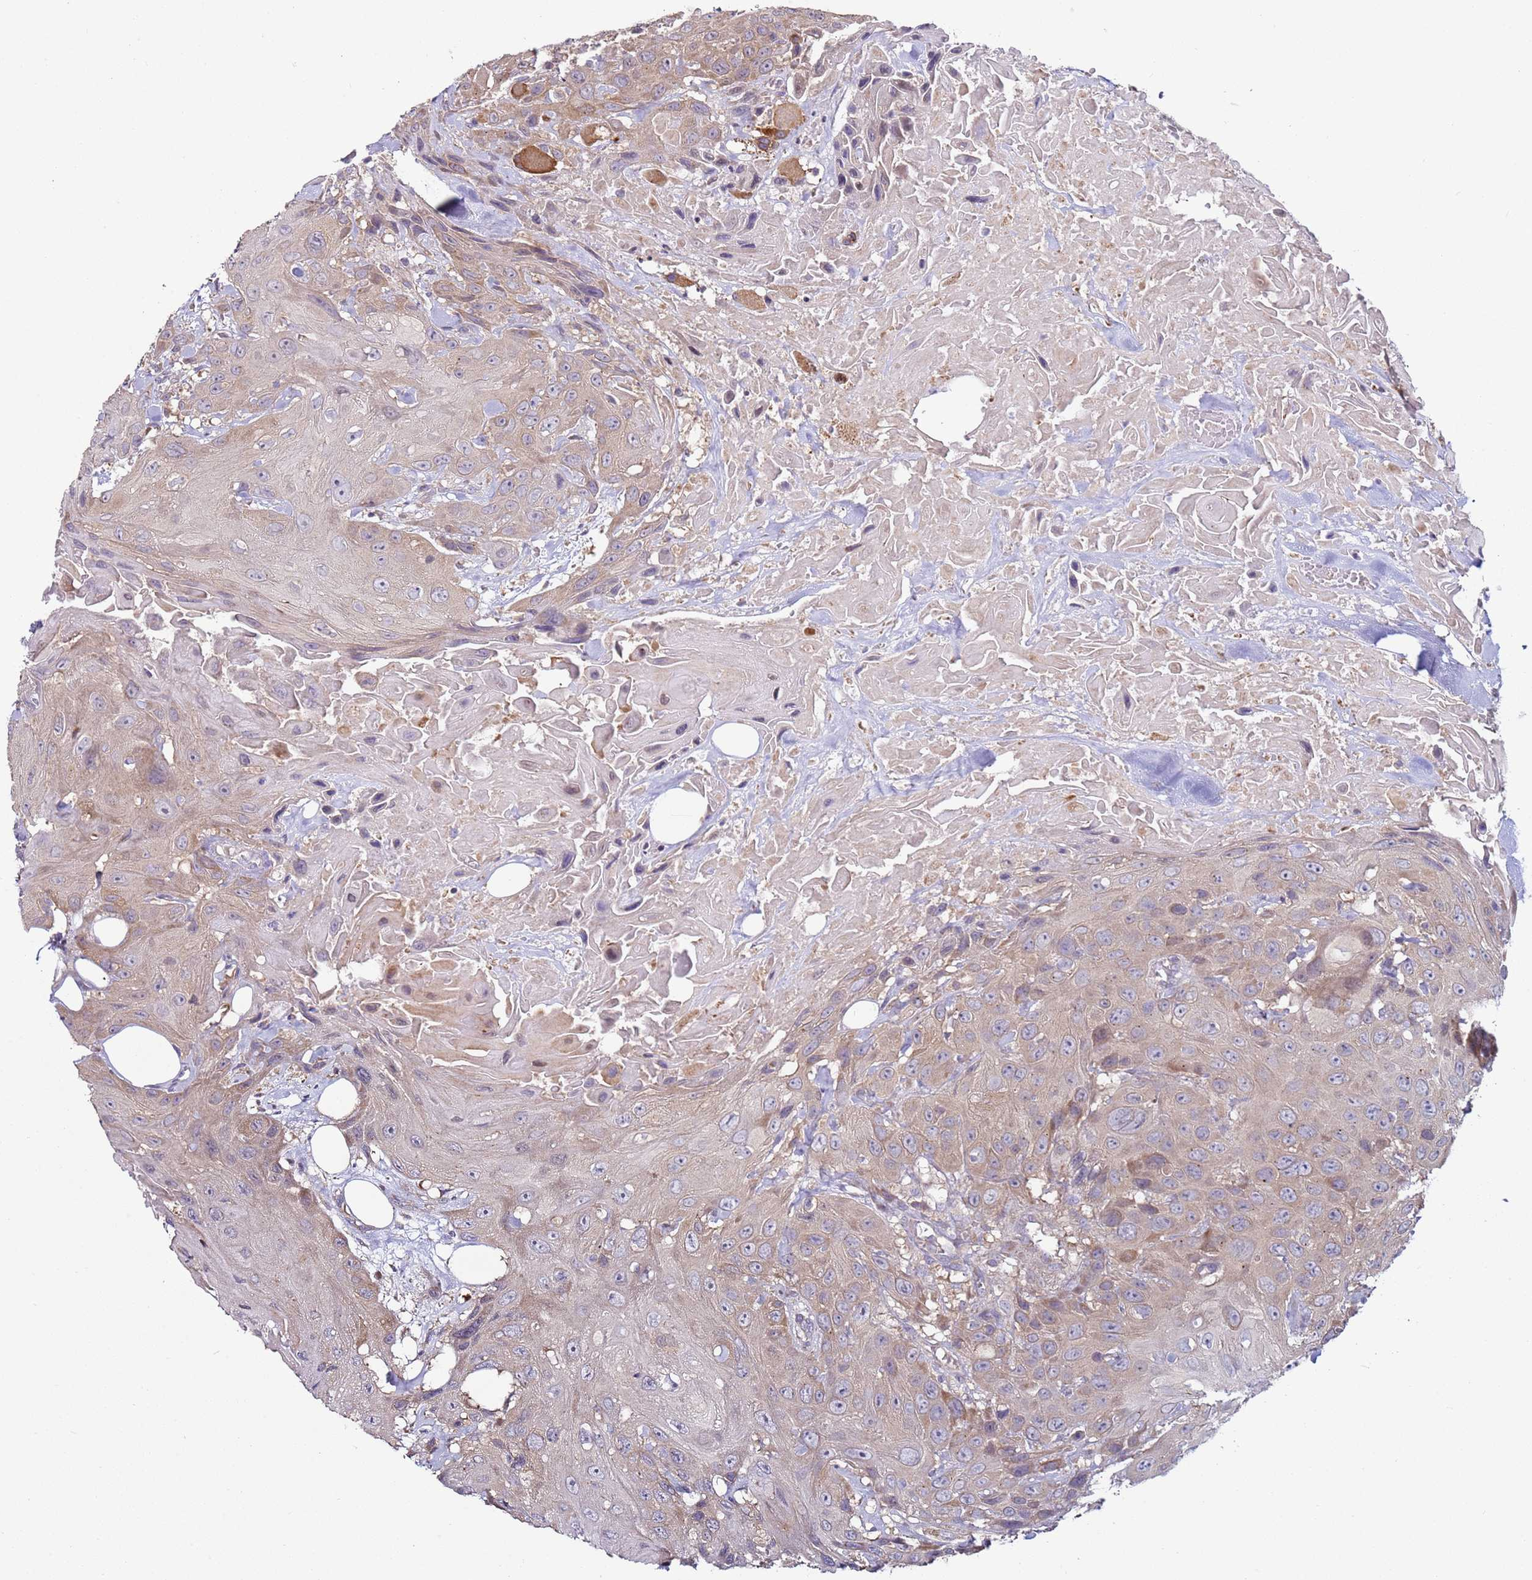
{"staining": {"intensity": "weak", "quantity": "<25%", "location": "cytoplasmic/membranous"}, "tissue": "head and neck cancer", "cell_type": "Tumor cells", "image_type": "cancer", "snomed": [{"axis": "morphology", "description": "Squamous cell carcinoma, NOS"}, {"axis": "topography", "description": "Head-Neck"}], "caption": "Head and neck squamous cell carcinoma stained for a protein using IHC reveals no expression tumor cells.", "gene": "DIP2B", "patient": {"sex": "male", "age": 81}}